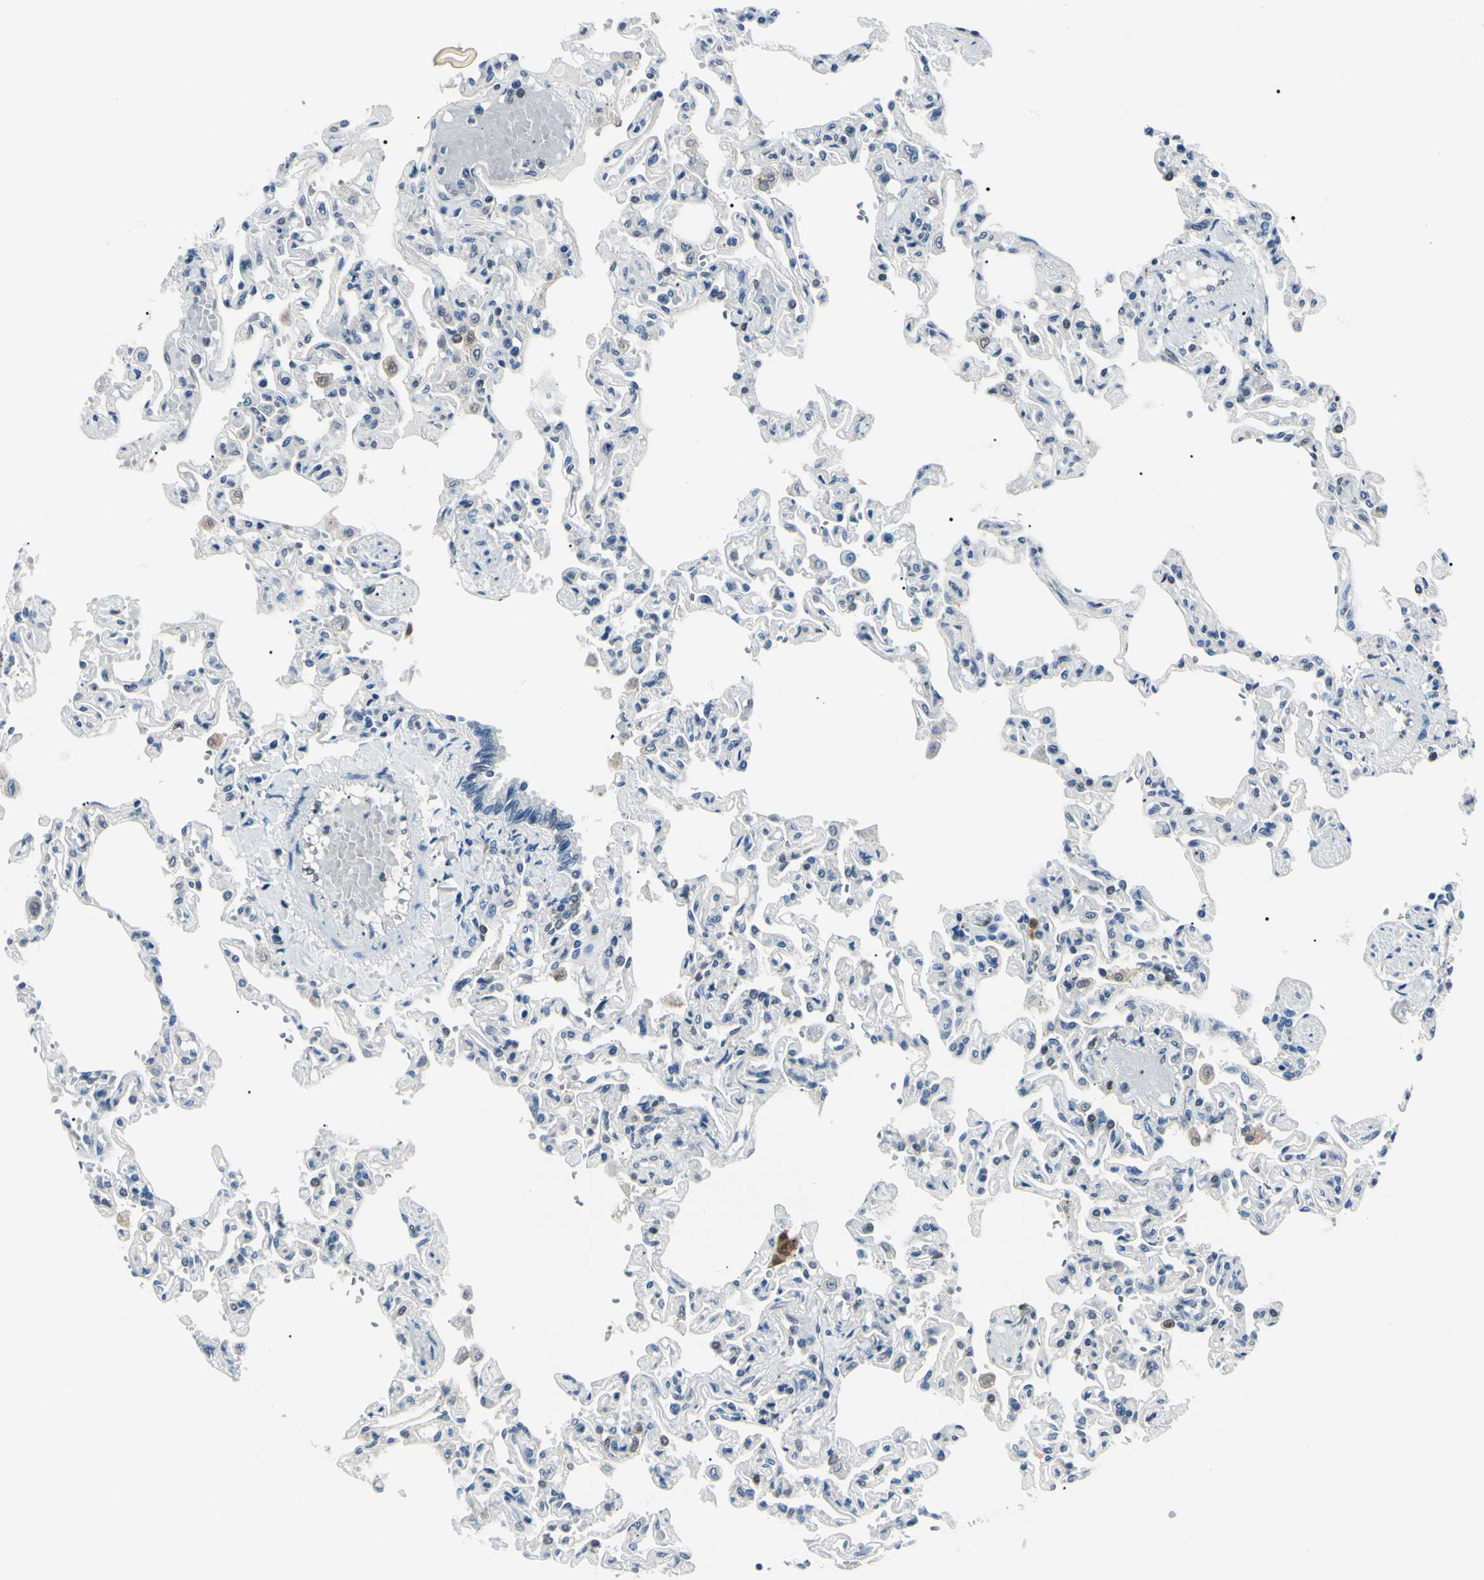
{"staining": {"intensity": "negative", "quantity": "none", "location": "none"}, "tissue": "lung", "cell_type": "Alveolar cells", "image_type": "normal", "snomed": [{"axis": "morphology", "description": "Normal tissue, NOS"}, {"axis": "topography", "description": "Lung"}], "caption": "The photomicrograph displays no significant staining in alveolar cells of lung.", "gene": "PGK1", "patient": {"sex": "male", "age": 21}}